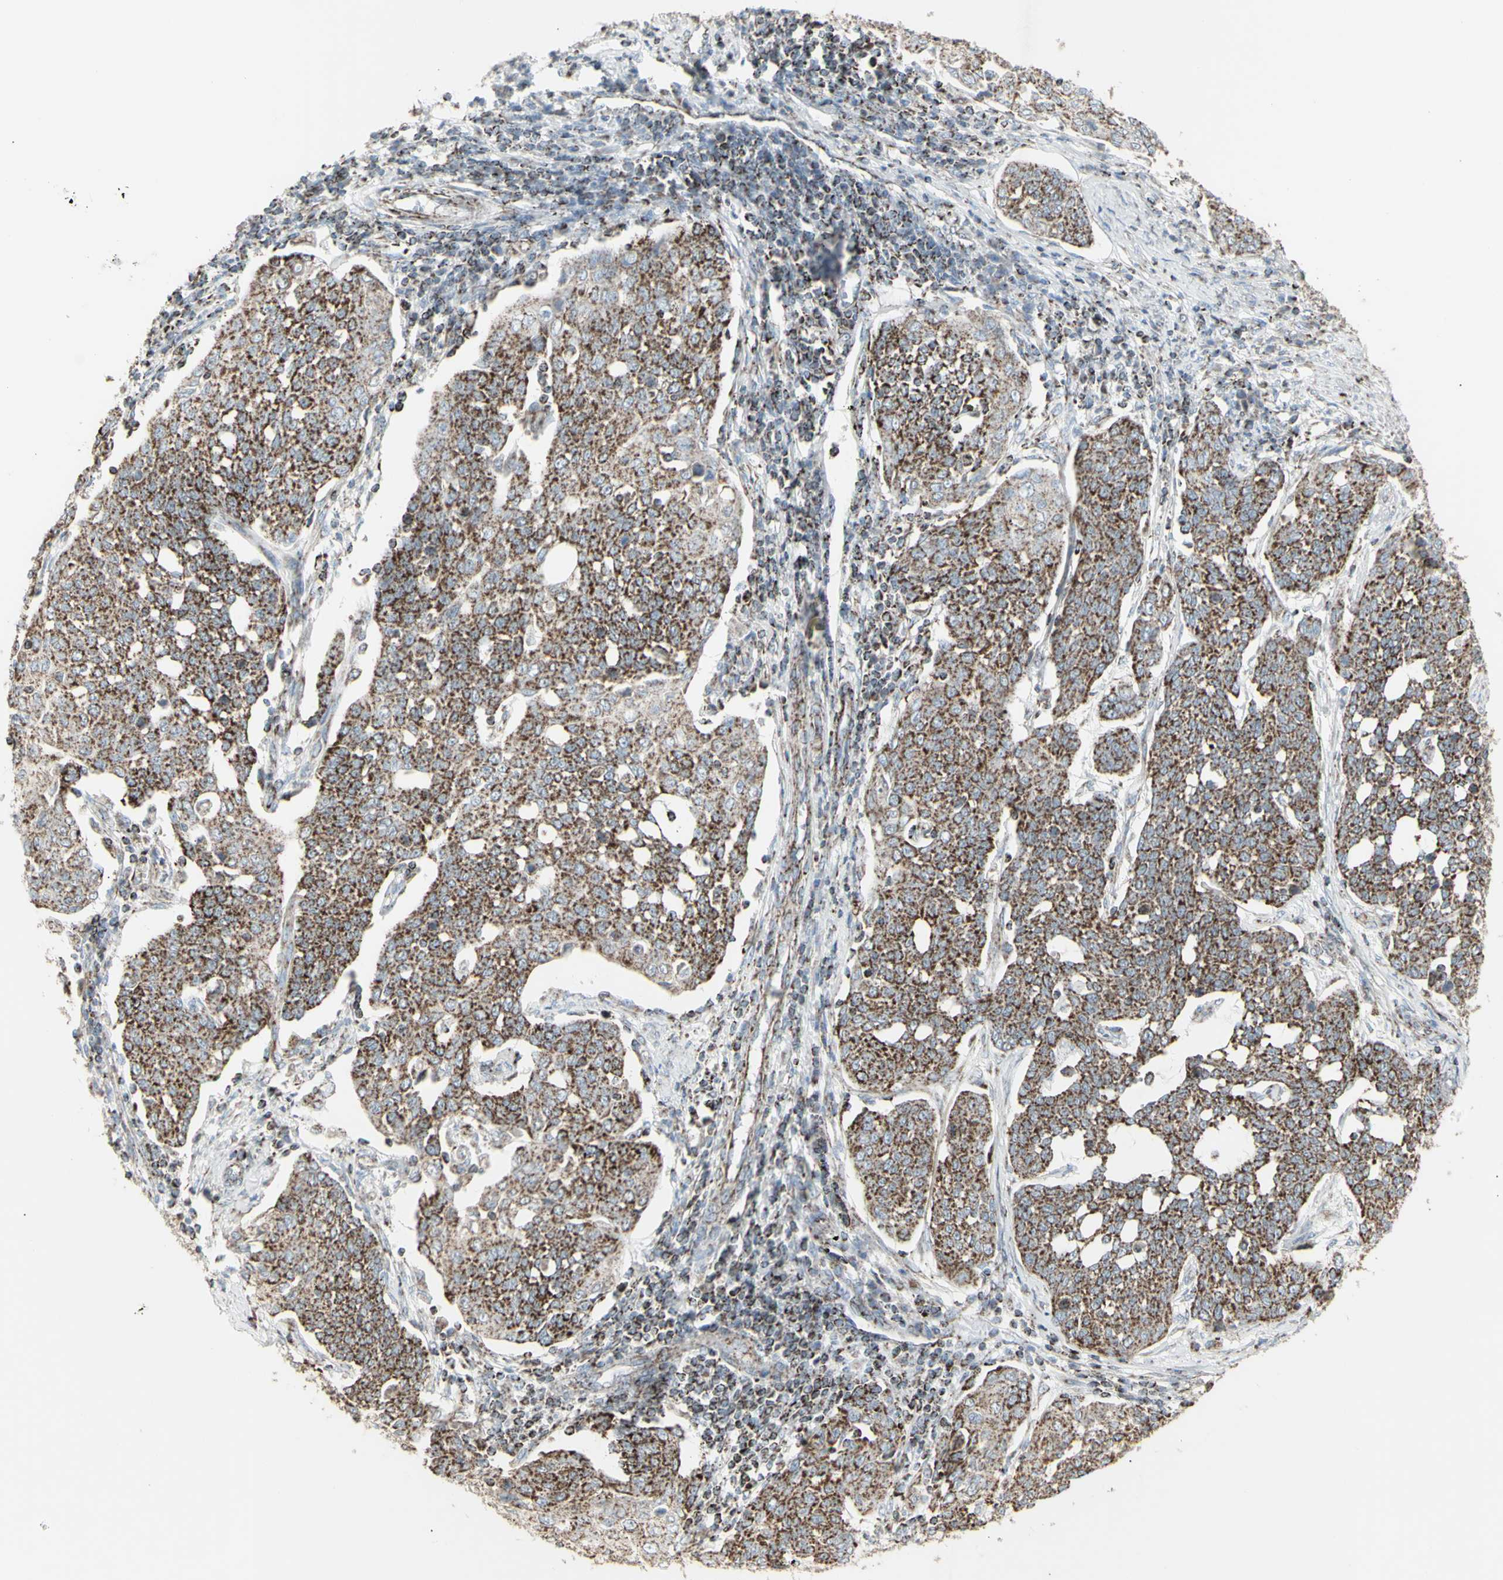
{"staining": {"intensity": "strong", "quantity": ">75%", "location": "cytoplasmic/membranous"}, "tissue": "cervical cancer", "cell_type": "Tumor cells", "image_type": "cancer", "snomed": [{"axis": "morphology", "description": "Squamous cell carcinoma, NOS"}, {"axis": "topography", "description": "Cervix"}], "caption": "Strong cytoplasmic/membranous expression for a protein is identified in about >75% of tumor cells of squamous cell carcinoma (cervical) using IHC.", "gene": "PLGRKT", "patient": {"sex": "female", "age": 34}}